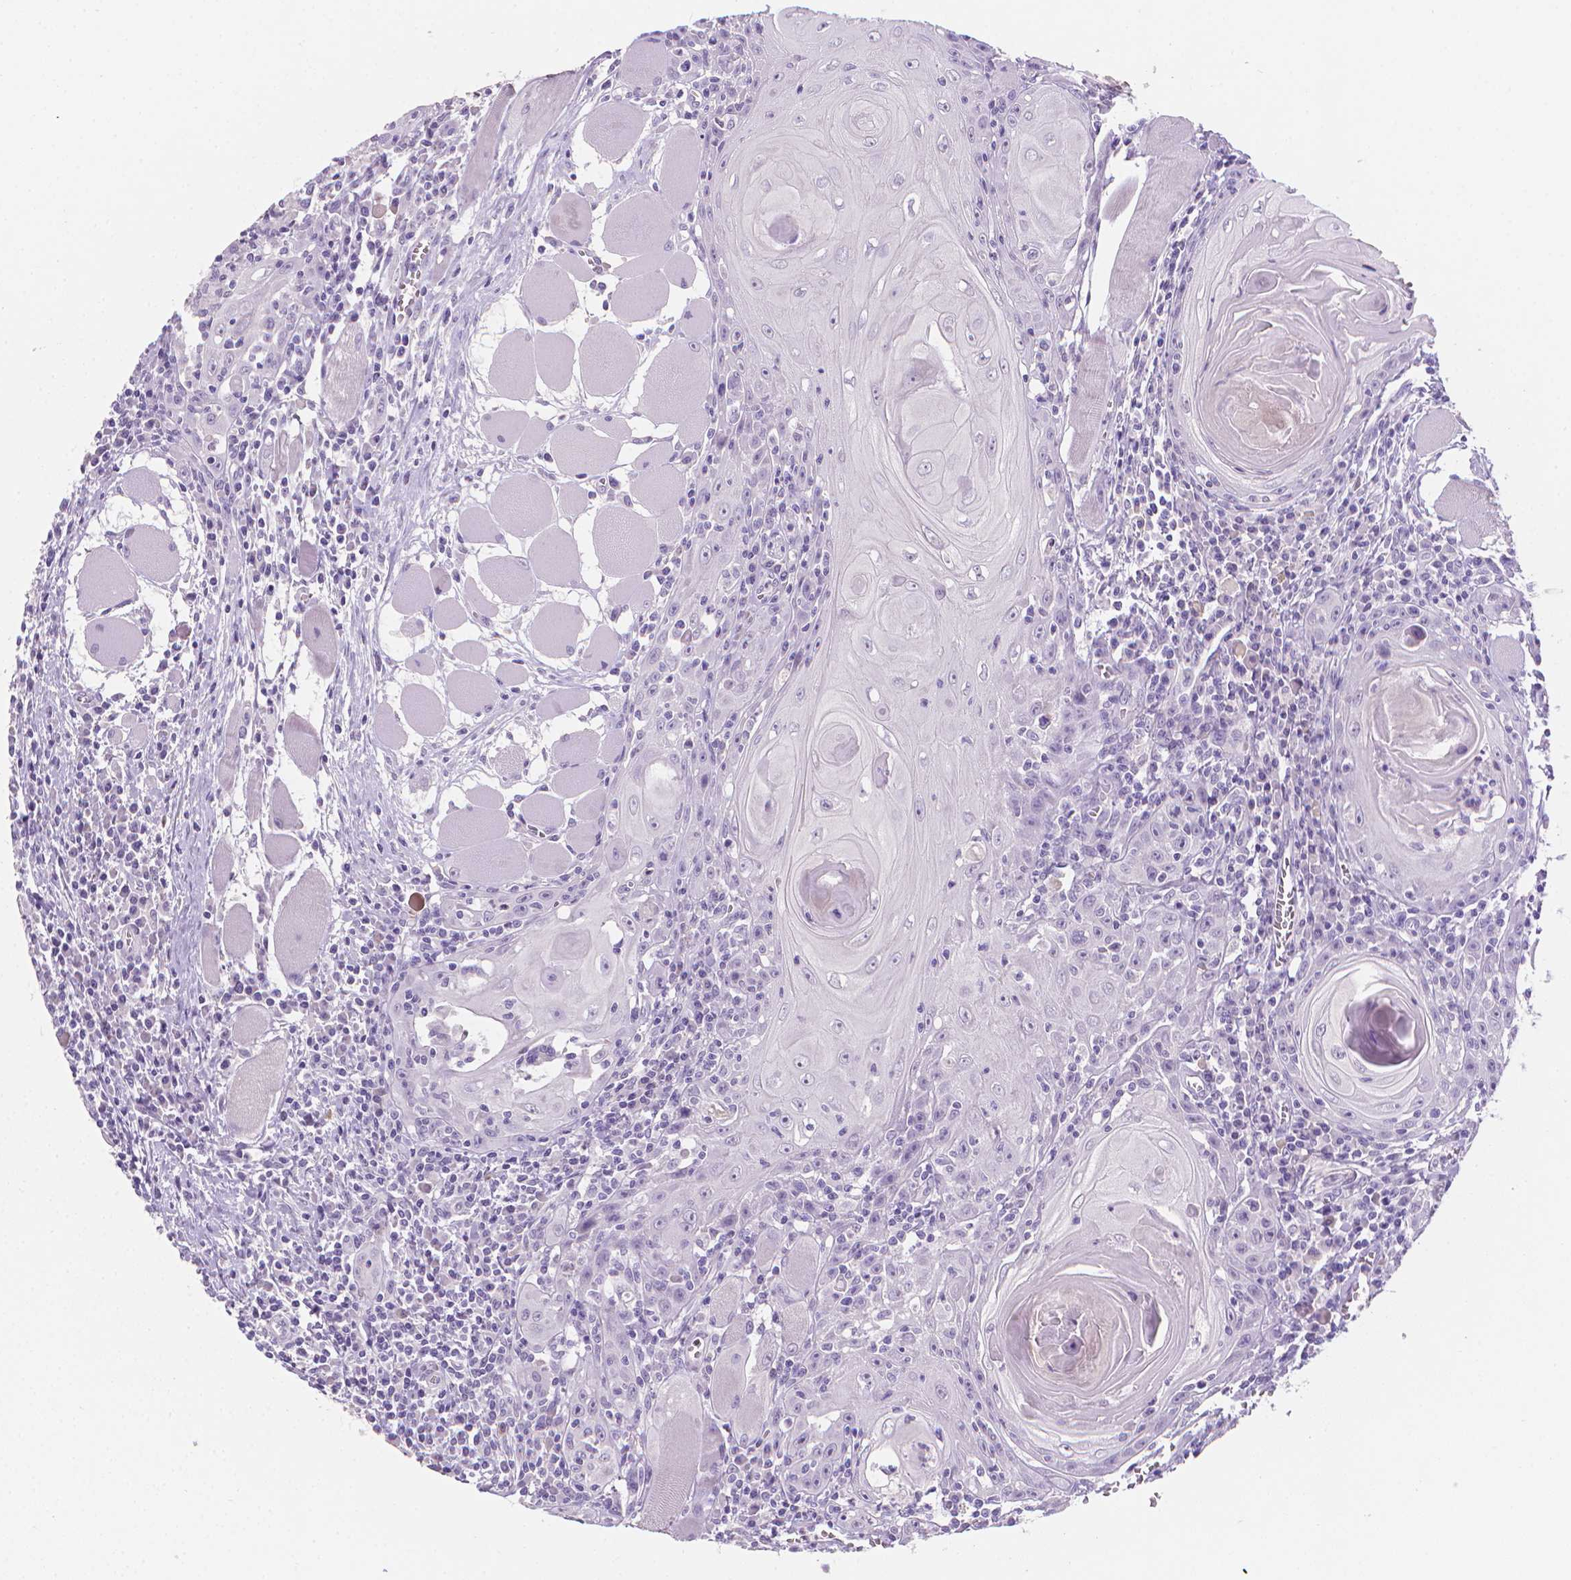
{"staining": {"intensity": "negative", "quantity": "none", "location": "none"}, "tissue": "head and neck cancer", "cell_type": "Tumor cells", "image_type": "cancer", "snomed": [{"axis": "morphology", "description": "Normal tissue, NOS"}, {"axis": "morphology", "description": "Squamous cell carcinoma, NOS"}, {"axis": "topography", "description": "Oral tissue"}, {"axis": "topography", "description": "Head-Neck"}], "caption": "An immunohistochemistry micrograph of head and neck cancer is shown. There is no staining in tumor cells of head and neck cancer.", "gene": "XPNPEP2", "patient": {"sex": "male", "age": 52}}